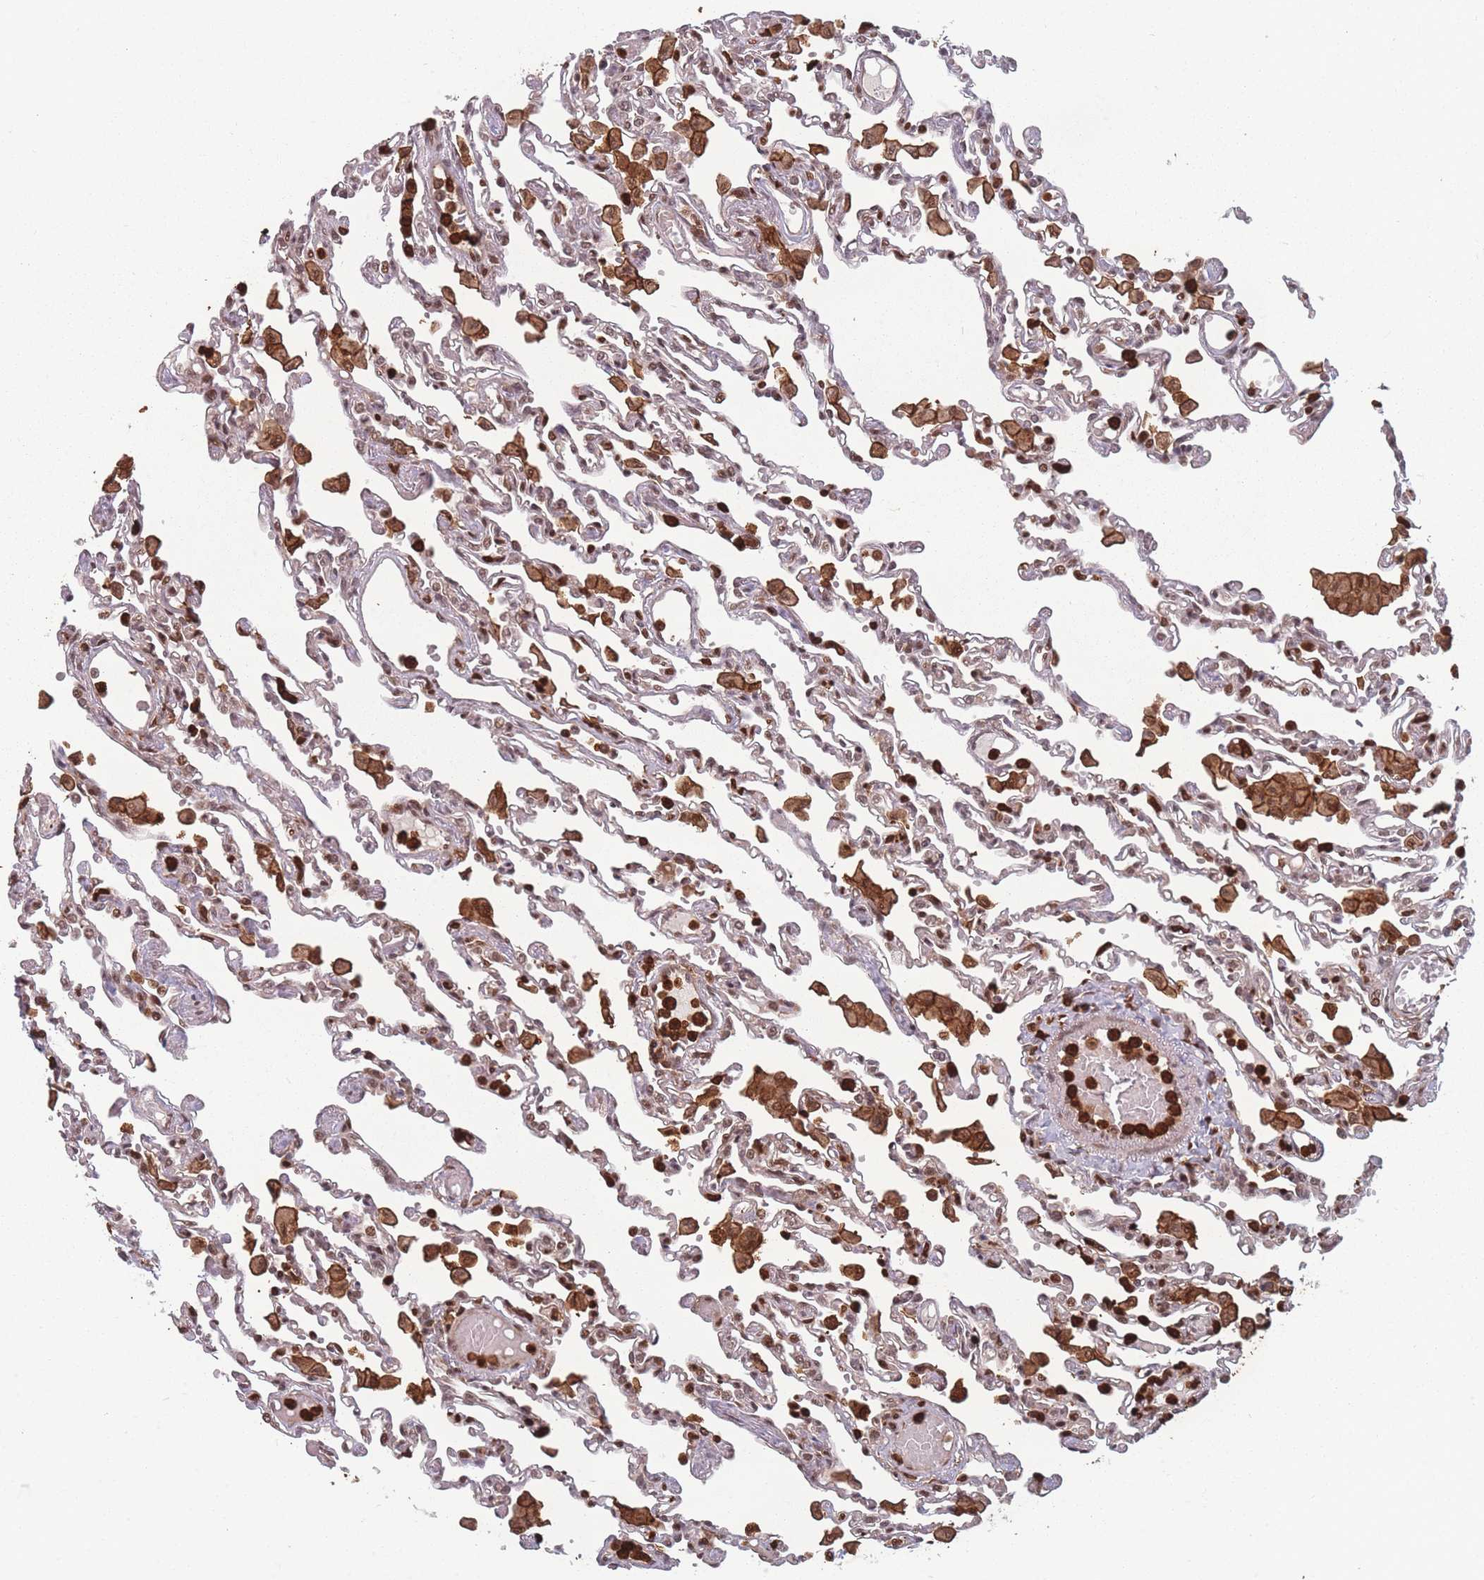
{"staining": {"intensity": "moderate", "quantity": "25%-75%", "location": "nuclear"}, "tissue": "lung", "cell_type": "Alveolar cells", "image_type": "normal", "snomed": [{"axis": "morphology", "description": "Normal tissue, NOS"}, {"axis": "topography", "description": "Bronchus"}, {"axis": "topography", "description": "Lung"}], "caption": "Immunohistochemical staining of benign human lung reveals 25%-75% levels of moderate nuclear protein expression in approximately 25%-75% of alveolar cells. The staining was performed using DAB, with brown indicating positive protein expression. Nuclei are stained blue with hematoxylin.", "gene": "WDR55", "patient": {"sex": "female", "age": 49}}